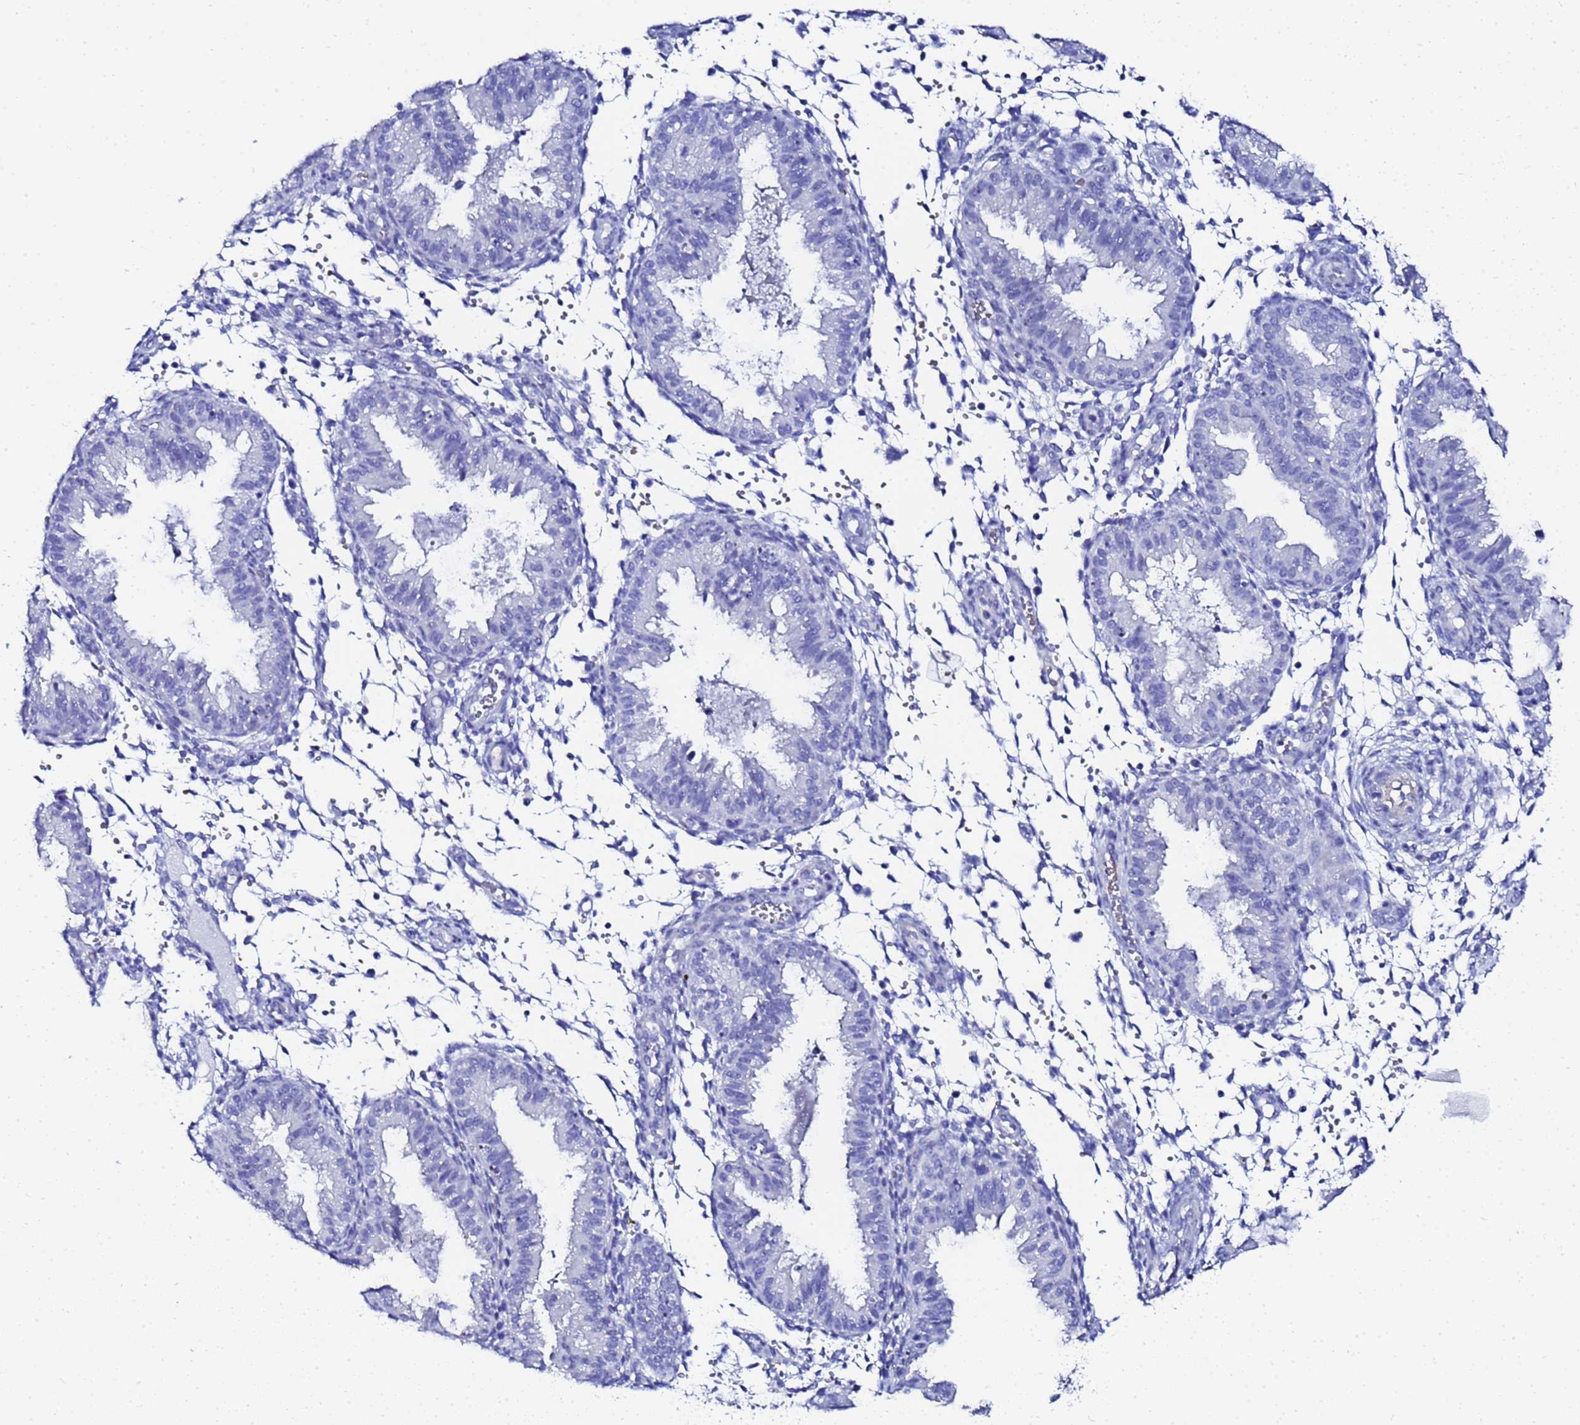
{"staining": {"intensity": "negative", "quantity": "none", "location": "none"}, "tissue": "endometrium", "cell_type": "Cells in endometrial stroma", "image_type": "normal", "snomed": [{"axis": "morphology", "description": "Normal tissue, NOS"}, {"axis": "topography", "description": "Endometrium"}], "caption": "Protein analysis of unremarkable endometrium displays no significant positivity in cells in endometrial stroma.", "gene": "ZNF26", "patient": {"sex": "female", "age": 33}}